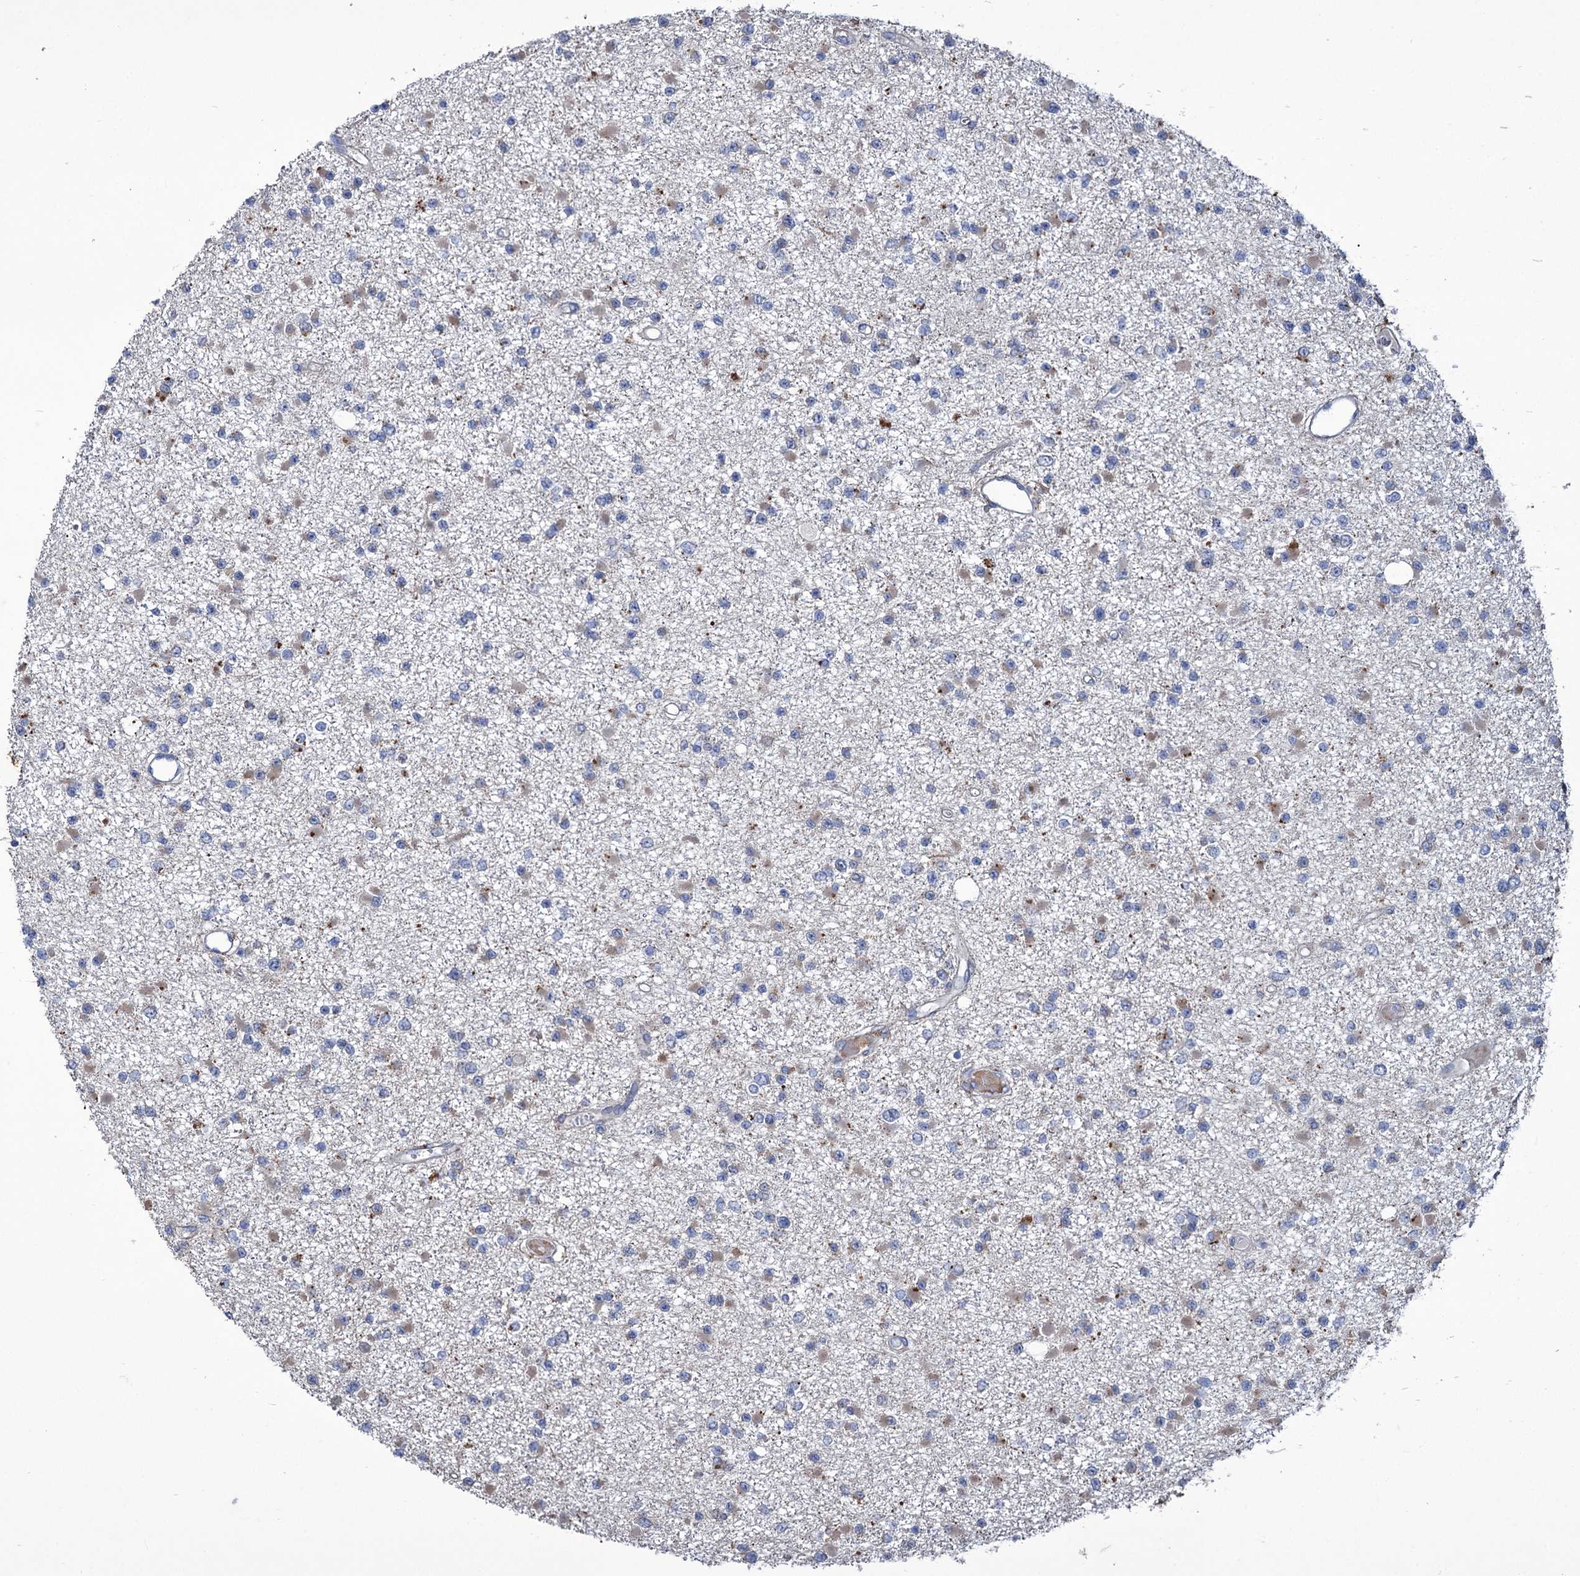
{"staining": {"intensity": "weak", "quantity": "<25%", "location": "cytoplasmic/membranous"}, "tissue": "glioma", "cell_type": "Tumor cells", "image_type": "cancer", "snomed": [{"axis": "morphology", "description": "Glioma, malignant, Low grade"}, {"axis": "topography", "description": "Brain"}], "caption": "Image shows no significant protein positivity in tumor cells of glioma. Nuclei are stained in blue.", "gene": "TUBGCP5", "patient": {"sex": "female", "age": 22}}